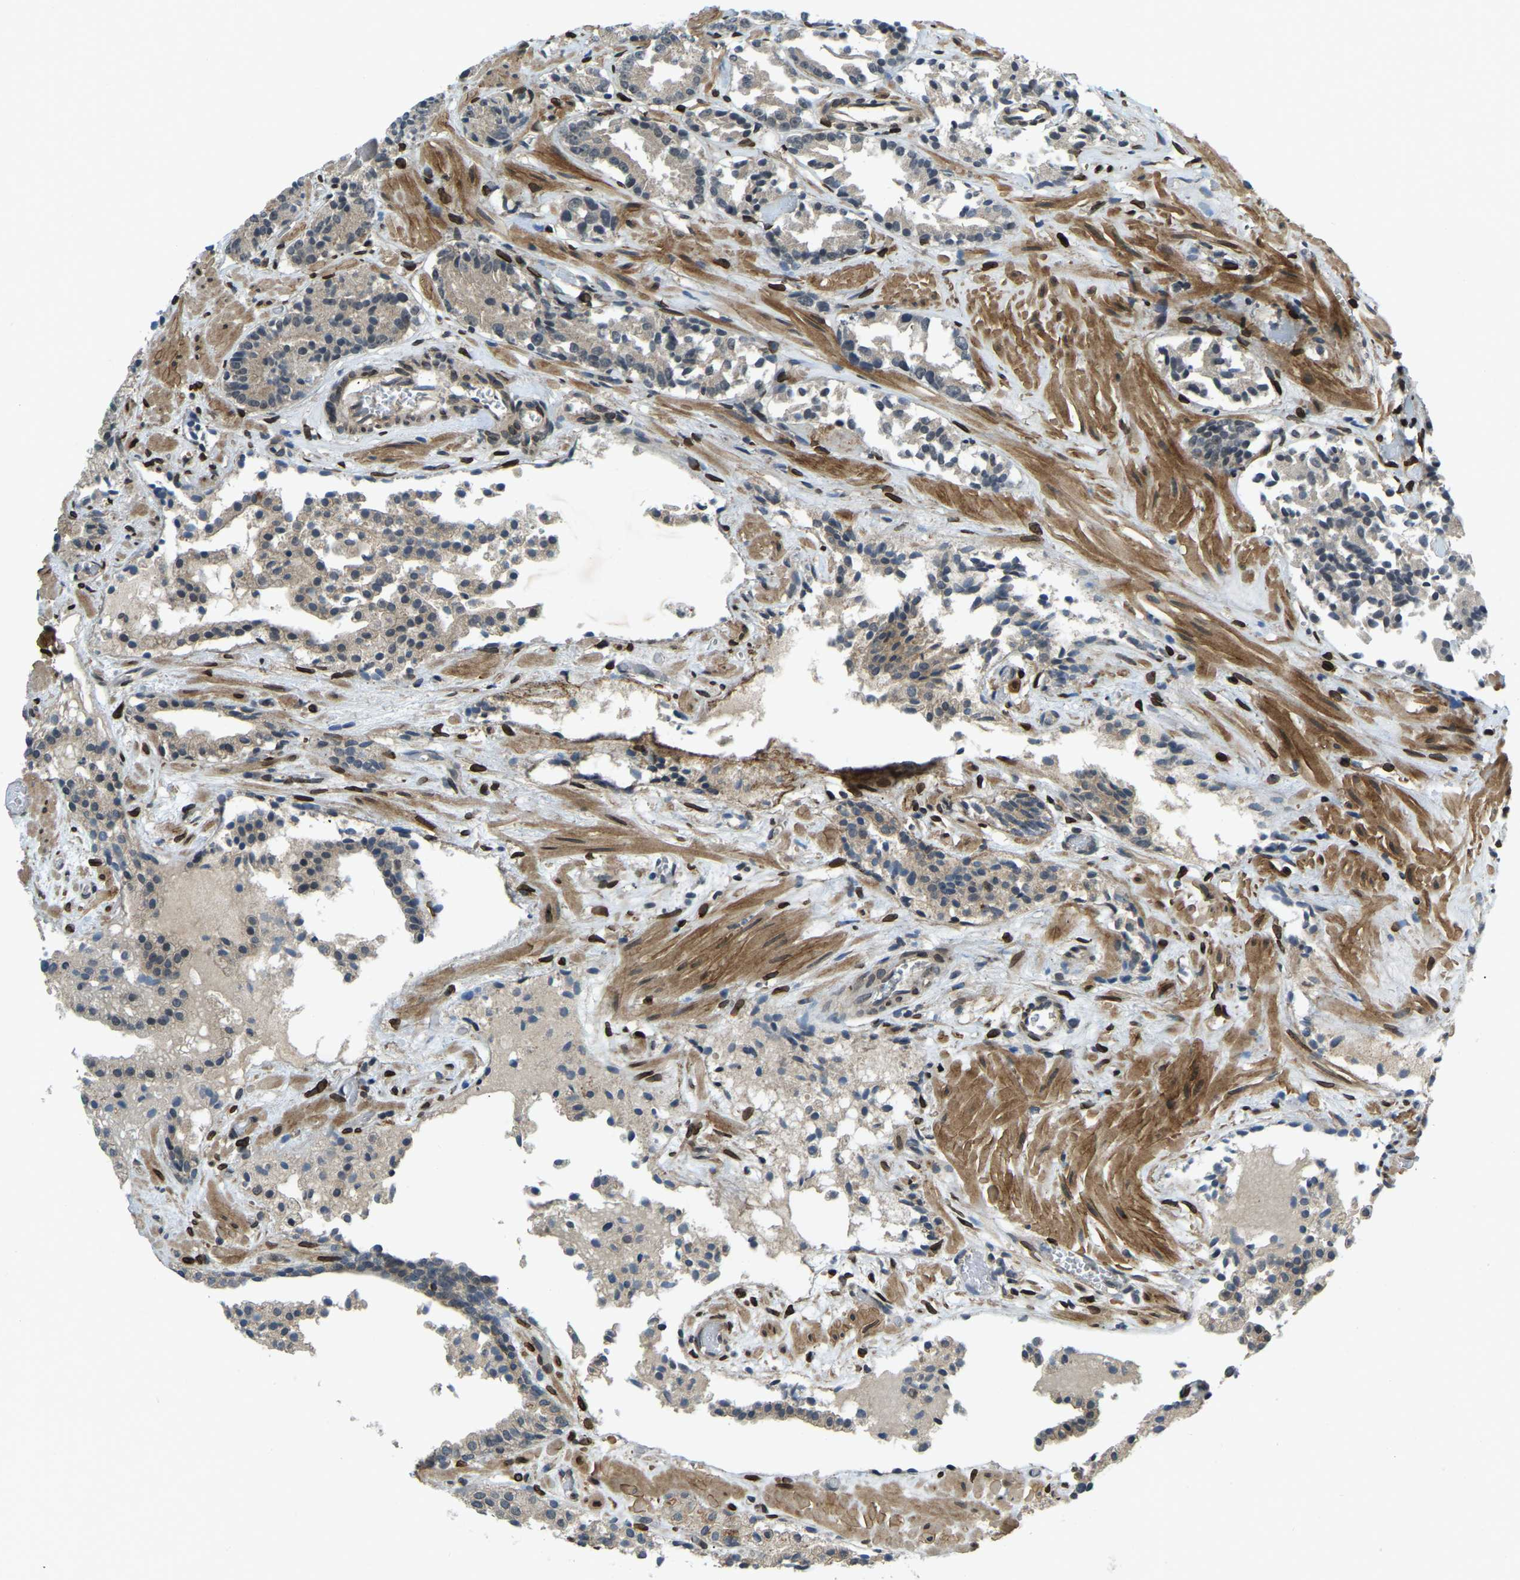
{"staining": {"intensity": "weak", "quantity": "25%-75%", "location": "cytoplasmic/membranous"}, "tissue": "prostate cancer", "cell_type": "Tumor cells", "image_type": "cancer", "snomed": [{"axis": "morphology", "description": "Adenocarcinoma, Low grade"}, {"axis": "topography", "description": "Prostate"}], "caption": "Prostate cancer tissue displays weak cytoplasmic/membranous positivity in approximately 25%-75% of tumor cells, visualized by immunohistochemistry.", "gene": "SYNE1", "patient": {"sex": "male", "age": 51}}